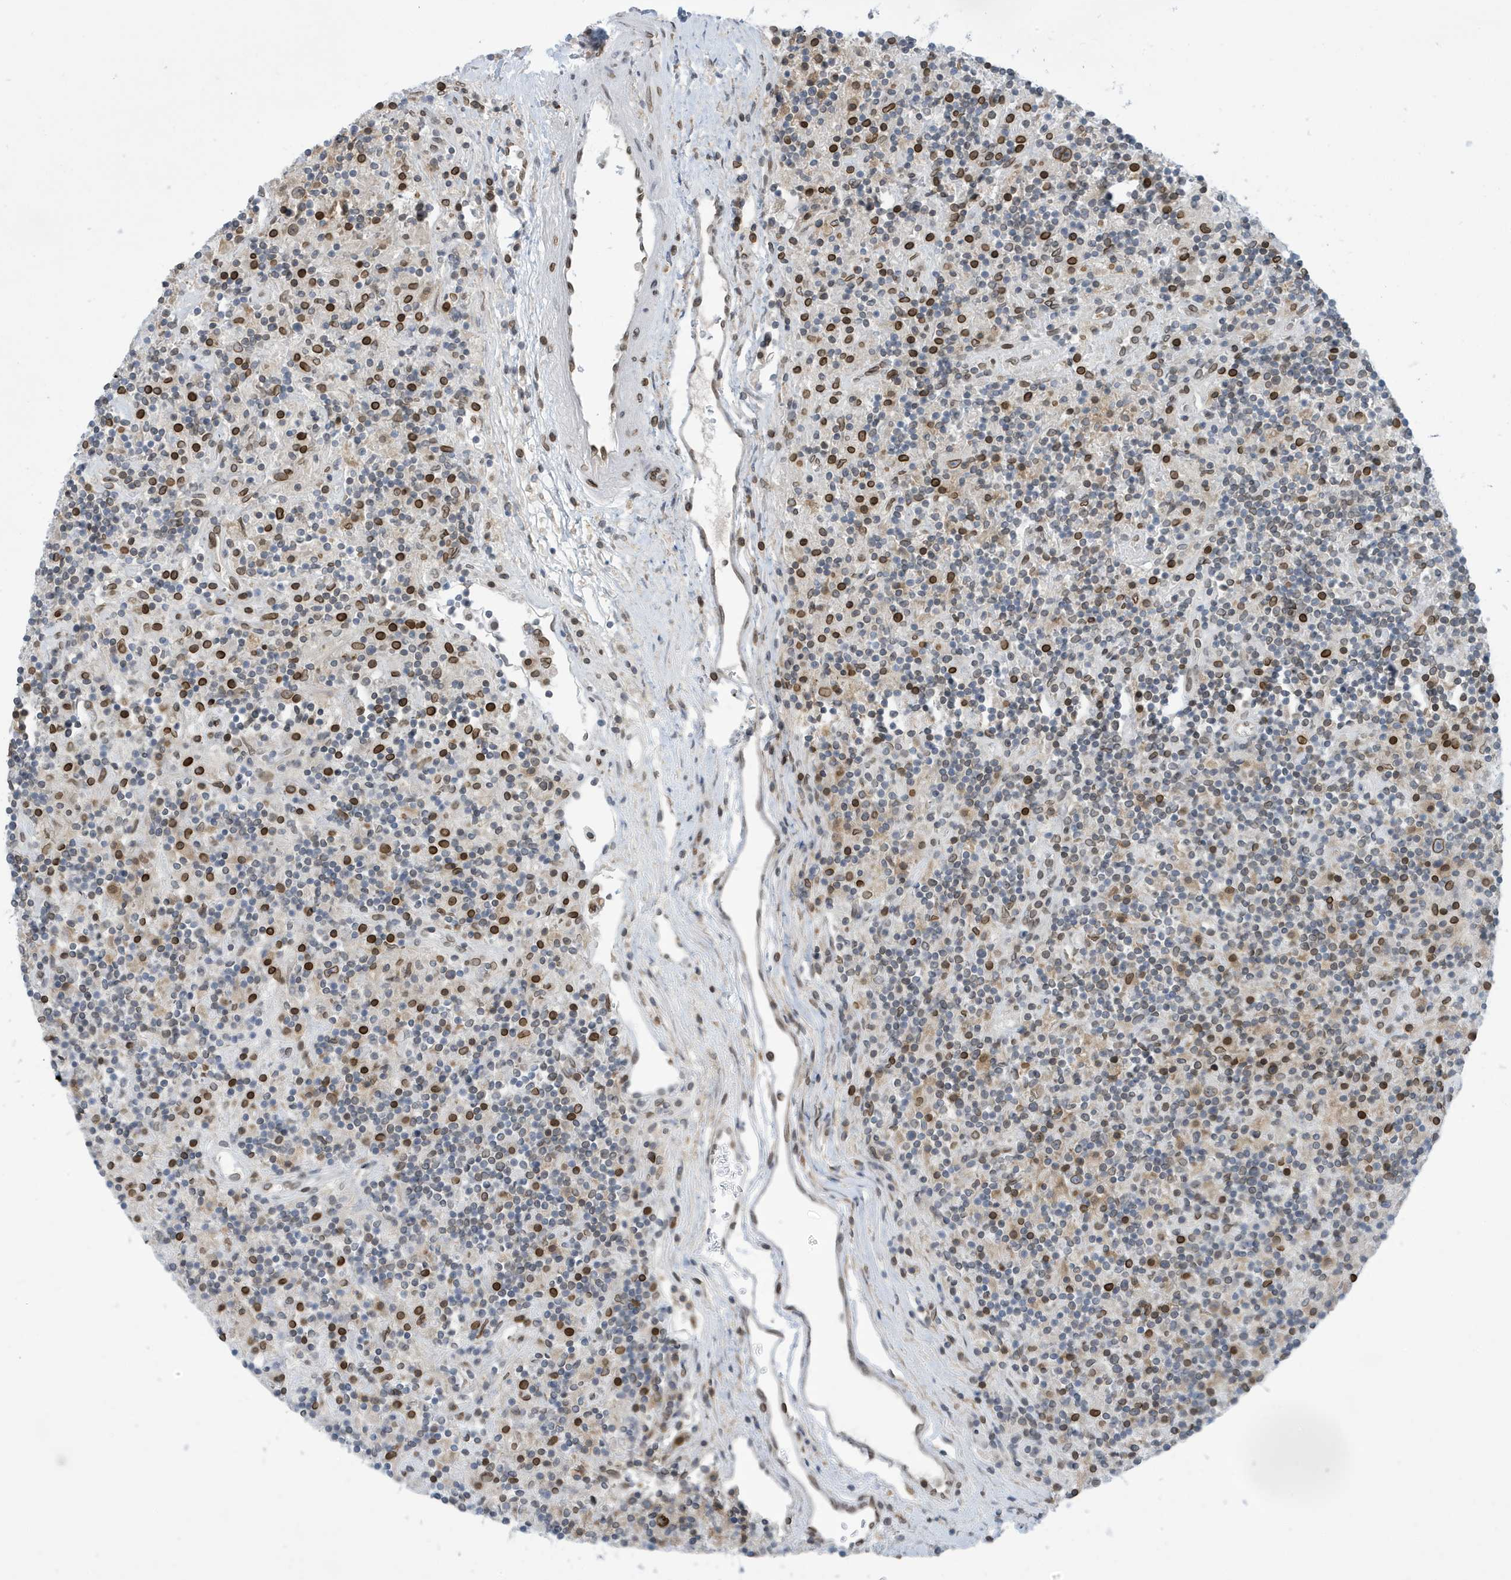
{"staining": {"intensity": "moderate", "quantity": ">75%", "location": "cytoplasmic/membranous,nuclear"}, "tissue": "lymphoma", "cell_type": "Tumor cells", "image_type": "cancer", "snomed": [{"axis": "morphology", "description": "Hodgkin's disease, NOS"}, {"axis": "topography", "description": "Lymph node"}], "caption": "Moderate cytoplasmic/membranous and nuclear staining is seen in approximately >75% of tumor cells in Hodgkin's disease. (DAB (3,3'-diaminobenzidine) IHC with brightfield microscopy, high magnification).", "gene": "PCYT1A", "patient": {"sex": "male", "age": 70}}